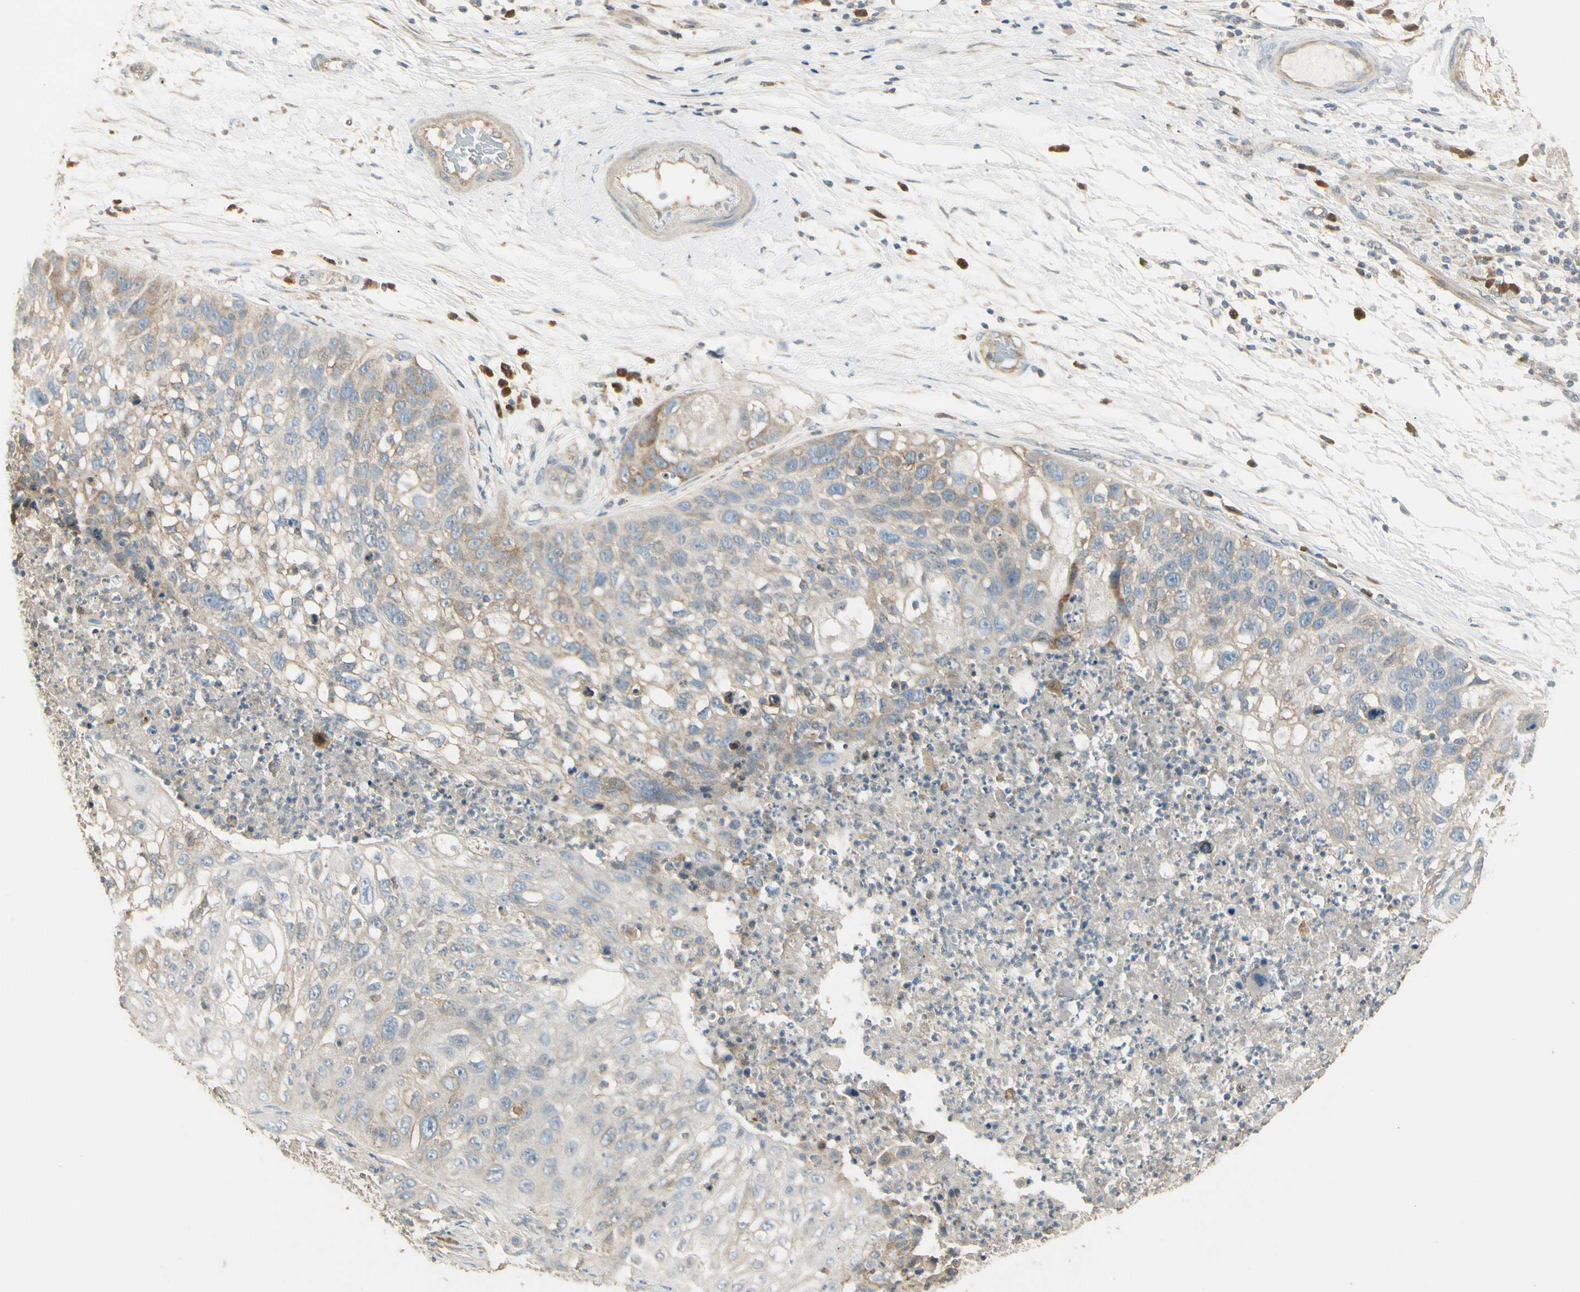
{"staining": {"intensity": "weak", "quantity": "<25%", "location": "cytoplasmic/membranous"}, "tissue": "lung cancer", "cell_type": "Tumor cells", "image_type": "cancer", "snomed": [{"axis": "morphology", "description": "Inflammation, NOS"}, {"axis": "morphology", "description": "Squamous cell carcinoma, NOS"}, {"axis": "topography", "description": "Lymph node"}, {"axis": "topography", "description": "Soft tissue"}, {"axis": "topography", "description": "Lung"}], "caption": "A high-resolution histopathology image shows immunohistochemistry staining of lung cancer (squamous cell carcinoma), which reveals no significant staining in tumor cells.", "gene": "PLXNA1", "patient": {"sex": "male", "age": 66}}